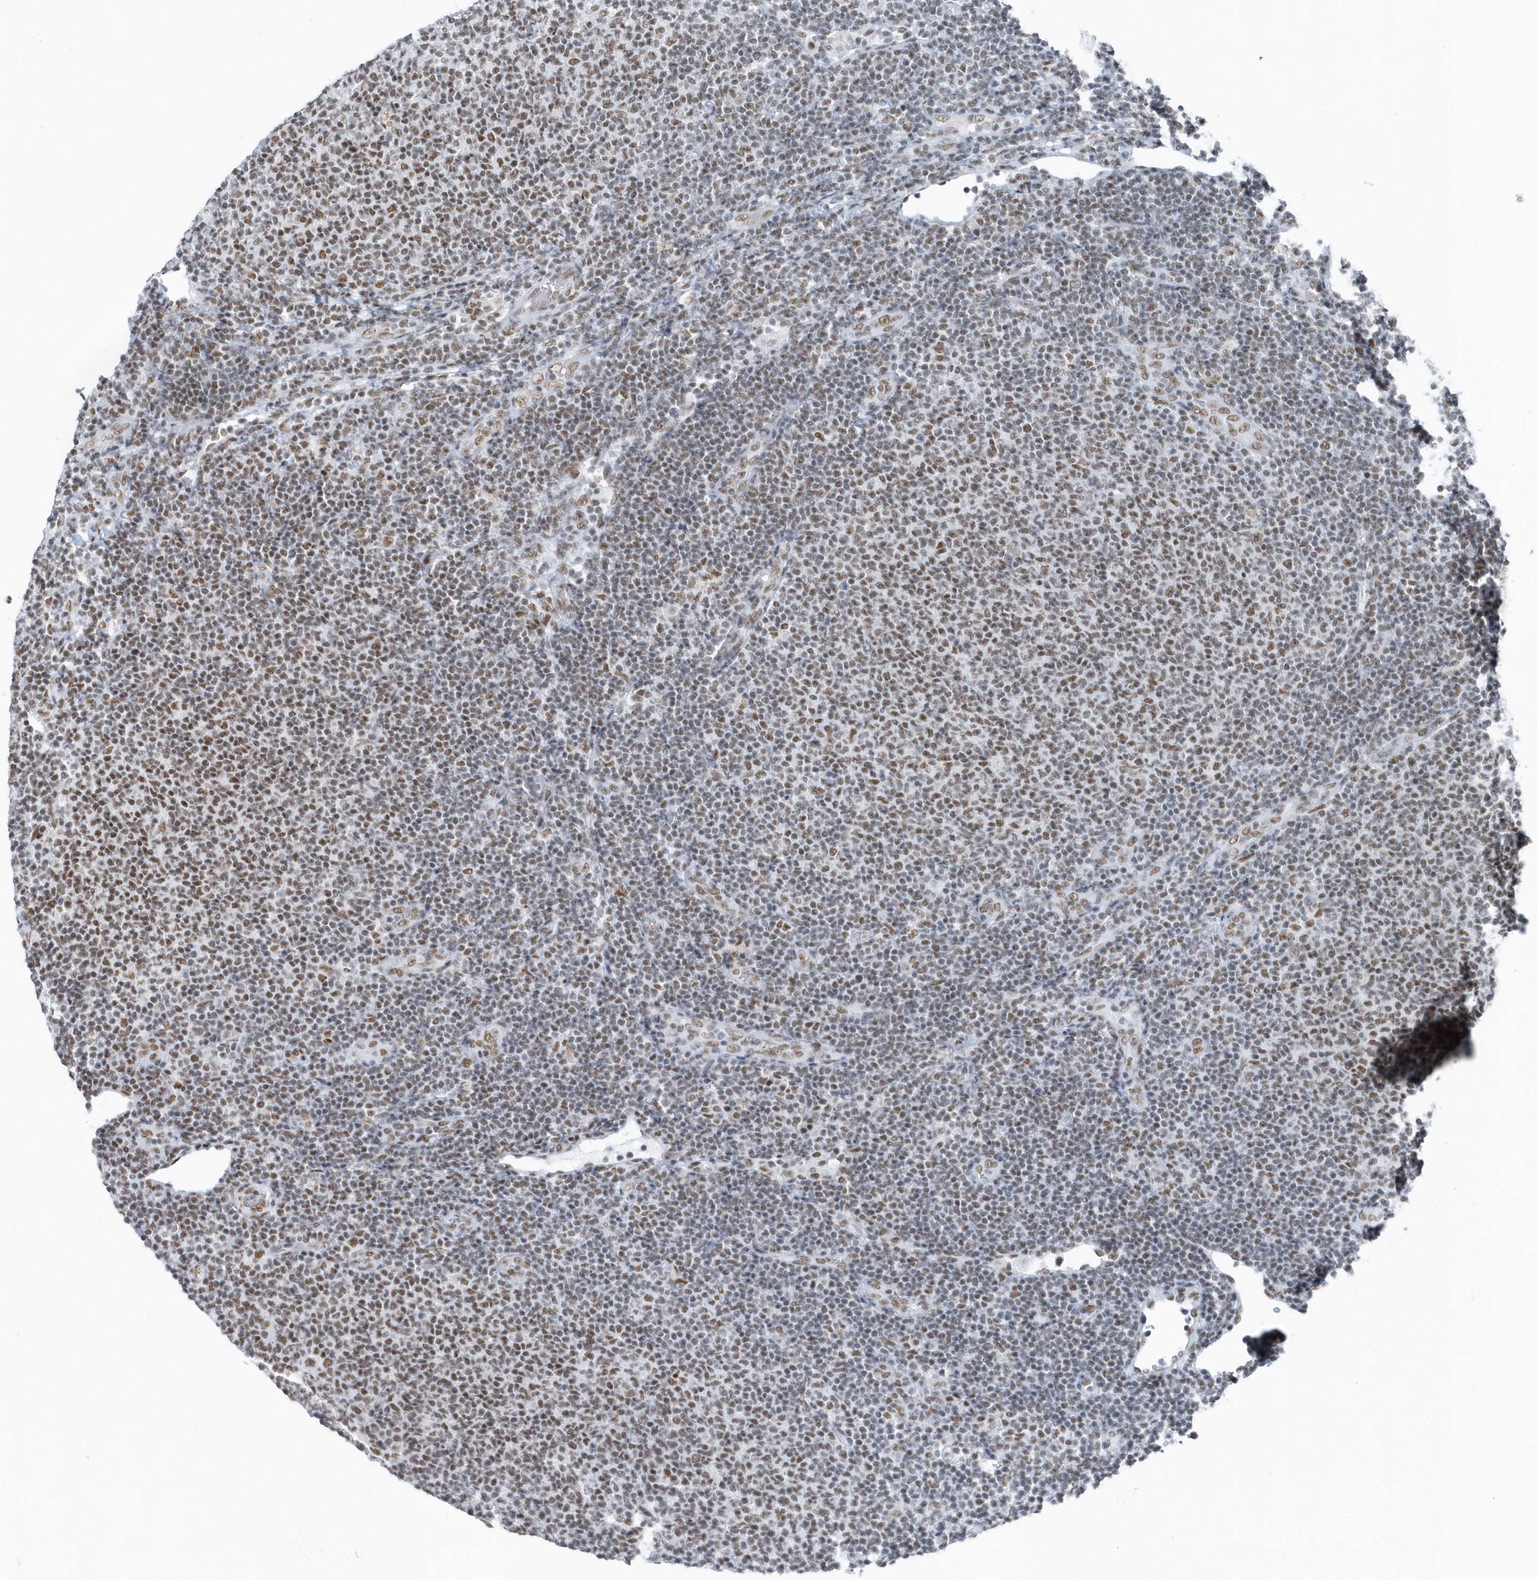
{"staining": {"intensity": "moderate", "quantity": "25%-75%", "location": "nuclear"}, "tissue": "lymphoma", "cell_type": "Tumor cells", "image_type": "cancer", "snomed": [{"axis": "morphology", "description": "Malignant lymphoma, non-Hodgkin's type, Low grade"}, {"axis": "topography", "description": "Lymph node"}], "caption": "Lymphoma was stained to show a protein in brown. There is medium levels of moderate nuclear staining in about 25%-75% of tumor cells.", "gene": "FIP1L1", "patient": {"sex": "male", "age": 66}}